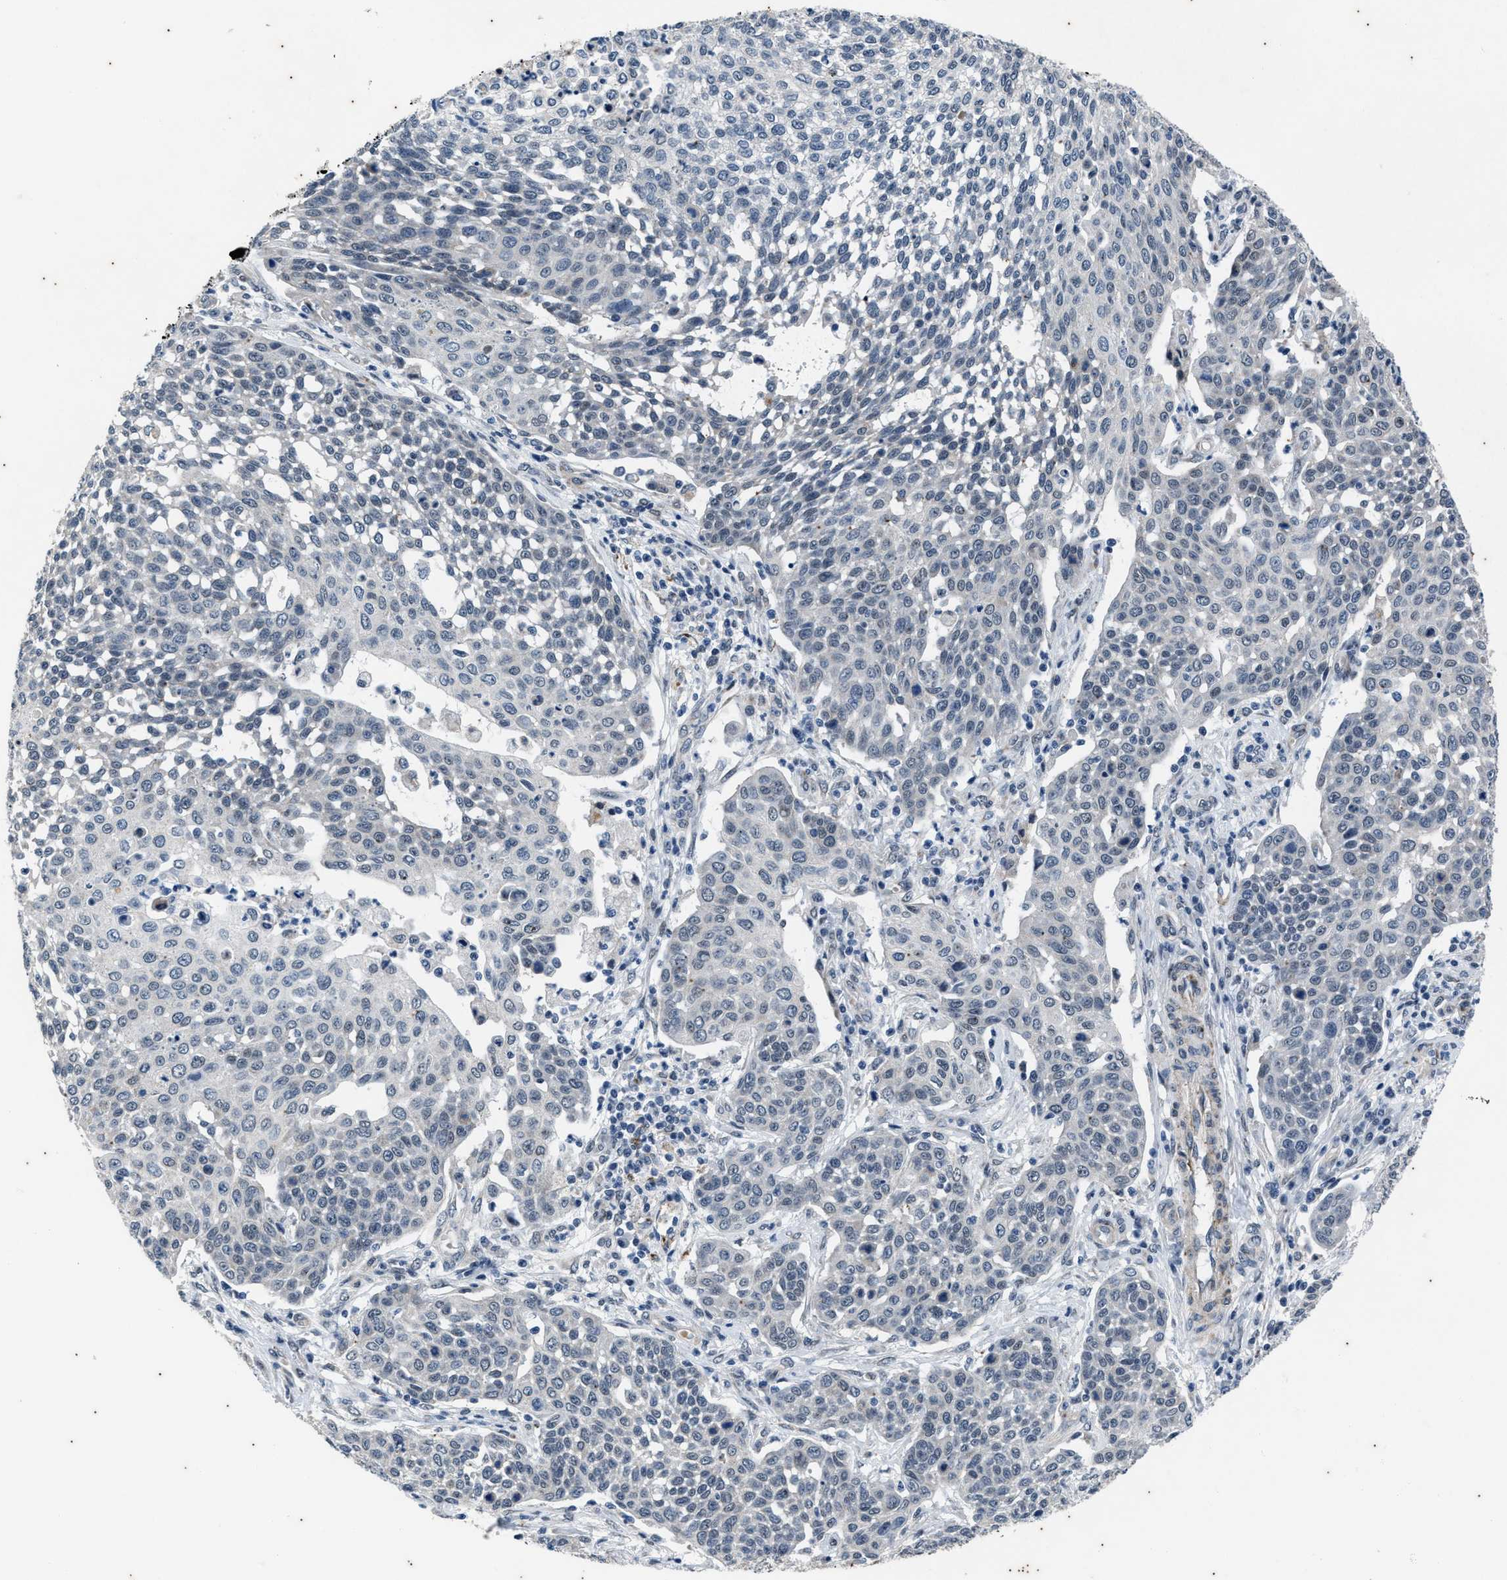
{"staining": {"intensity": "negative", "quantity": "none", "location": "none"}, "tissue": "cervical cancer", "cell_type": "Tumor cells", "image_type": "cancer", "snomed": [{"axis": "morphology", "description": "Squamous cell carcinoma, NOS"}, {"axis": "topography", "description": "Cervix"}], "caption": "DAB immunohistochemical staining of cervical cancer reveals no significant expression in tumor cells.", "gene": "KIF24", "patient": {"sex": "female", "age": 34}}